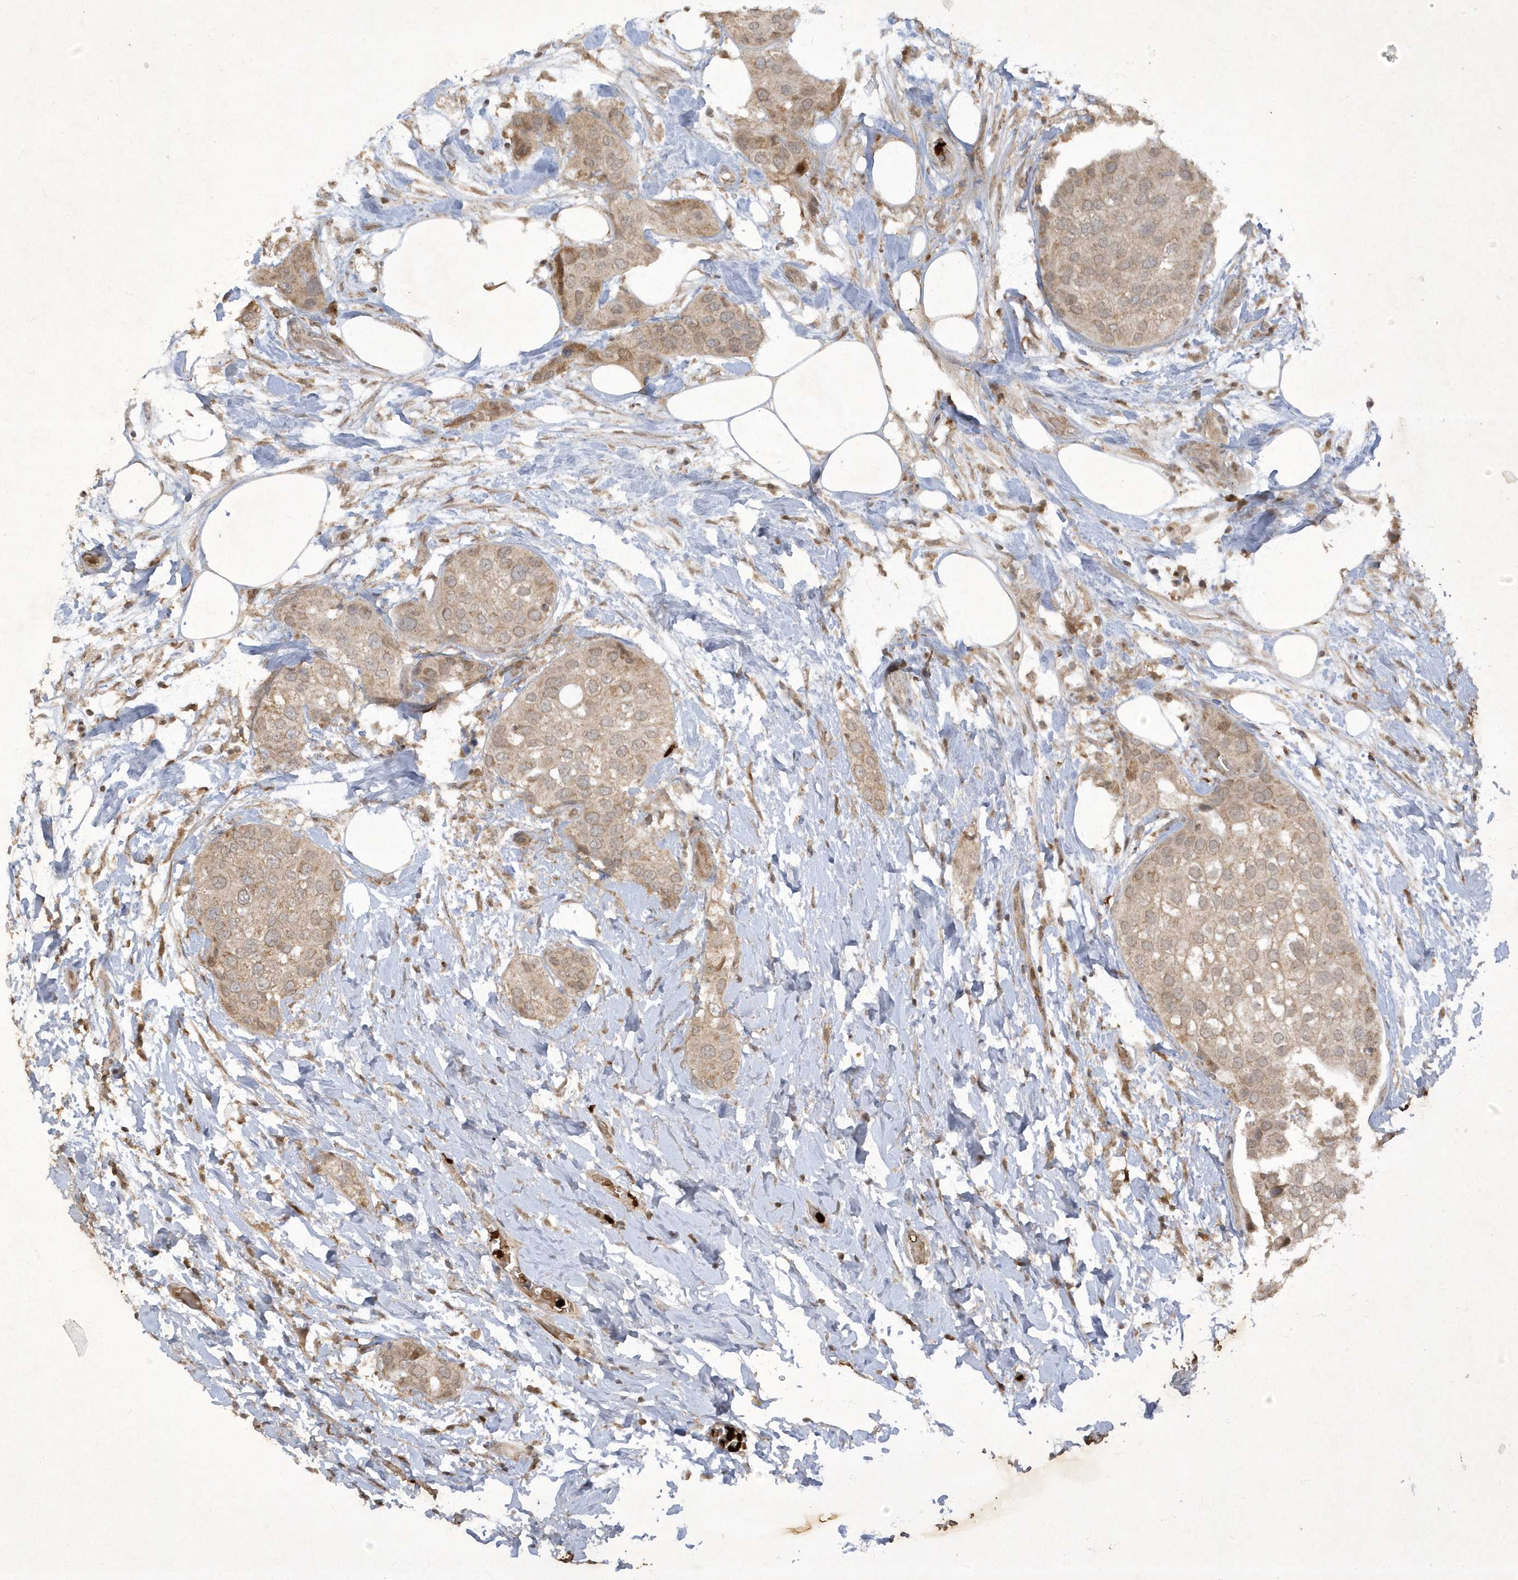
{"staining": {"intensity": "weak", "quantity": "25%-75%", "location": "cytoplasmic/membranous"}, "tissue": "urothelial cancer", "cell_type": "Tumor cells", "image_type": "cancer", "snomed": [{"axis": "morphology", "description": "Urothelial carcinoma, High grade"}, {"axis": "topography", "description": "Urinary bladder"}], "caption": "A high-resolution histopathology image shows immunohistochemistry staining of urothelial cancer, which reveals weak cytoplasmic/membranous expression in approximately 25%-75% of tumor cells.", "gene": "ZNF213", "patient": {"sex": "male", "age": 64}}